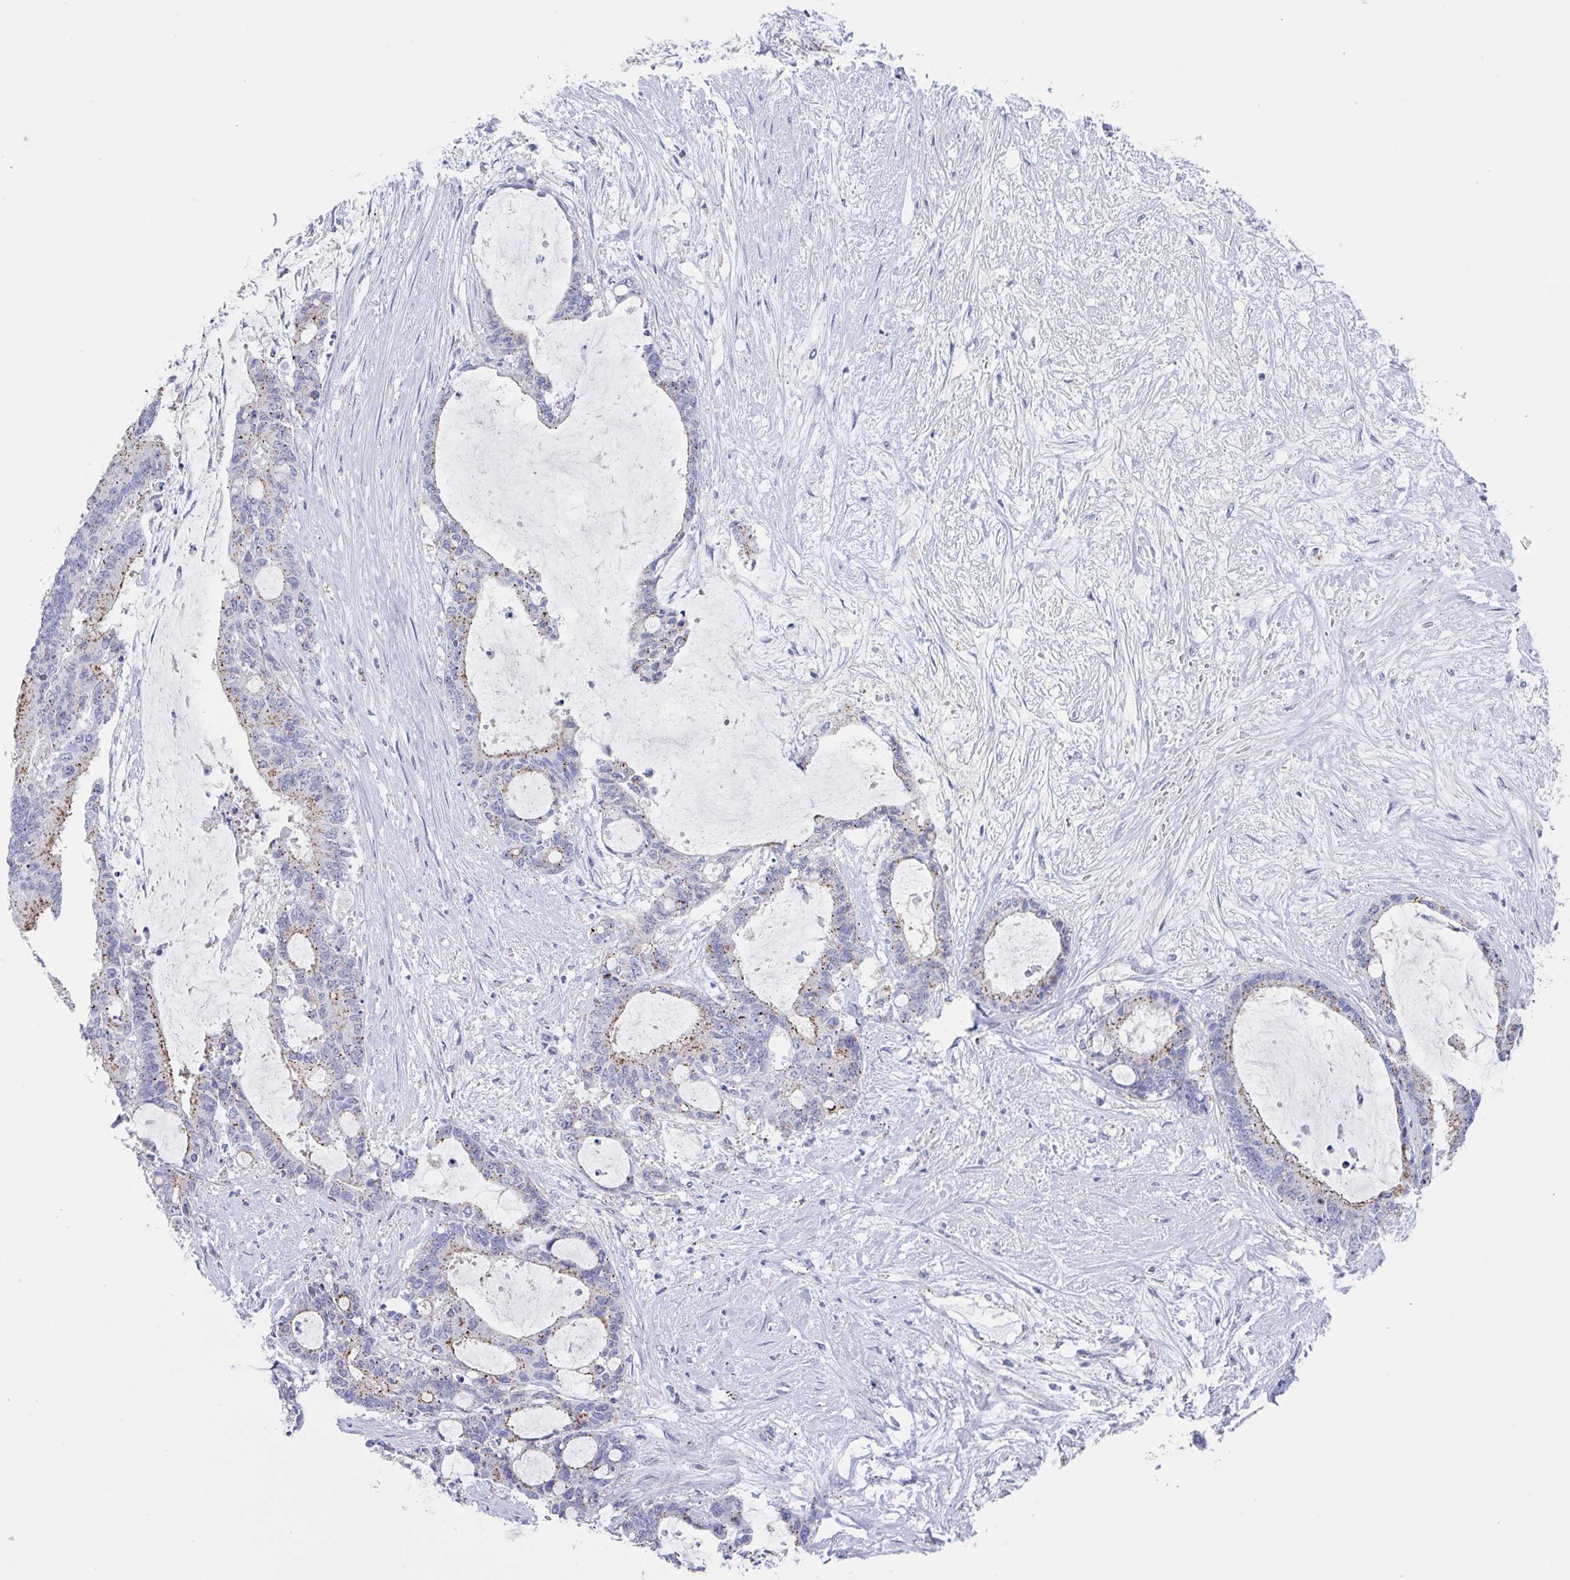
{"staining": {"intensity": "moderate", "quantity": "25%-75%", "location": "cytoplasmic/membranous"}, "tissue": "liver cancer", "cell_type": "Tumor cells", "image_type": "cancer", "snomed": [{"axis": "morphology", "description": "Normal tissue, NOS"}, {"axis": "morphology", "description": "Cholangiocarcinoma"}, {"axis": "topography", "description": "Liver"}, {"axis": "topography", "description": "Peripheral nerve tissue"}], "caption": "Approximately 25%-75% of tumor cells in liver cancer exhibit moderate cytoplasmic/membranous protein positivity as visualized by brown immunohistochemical staining.", "gene": "CHMP5", "patient": {"sex": "female", "age": 73}}